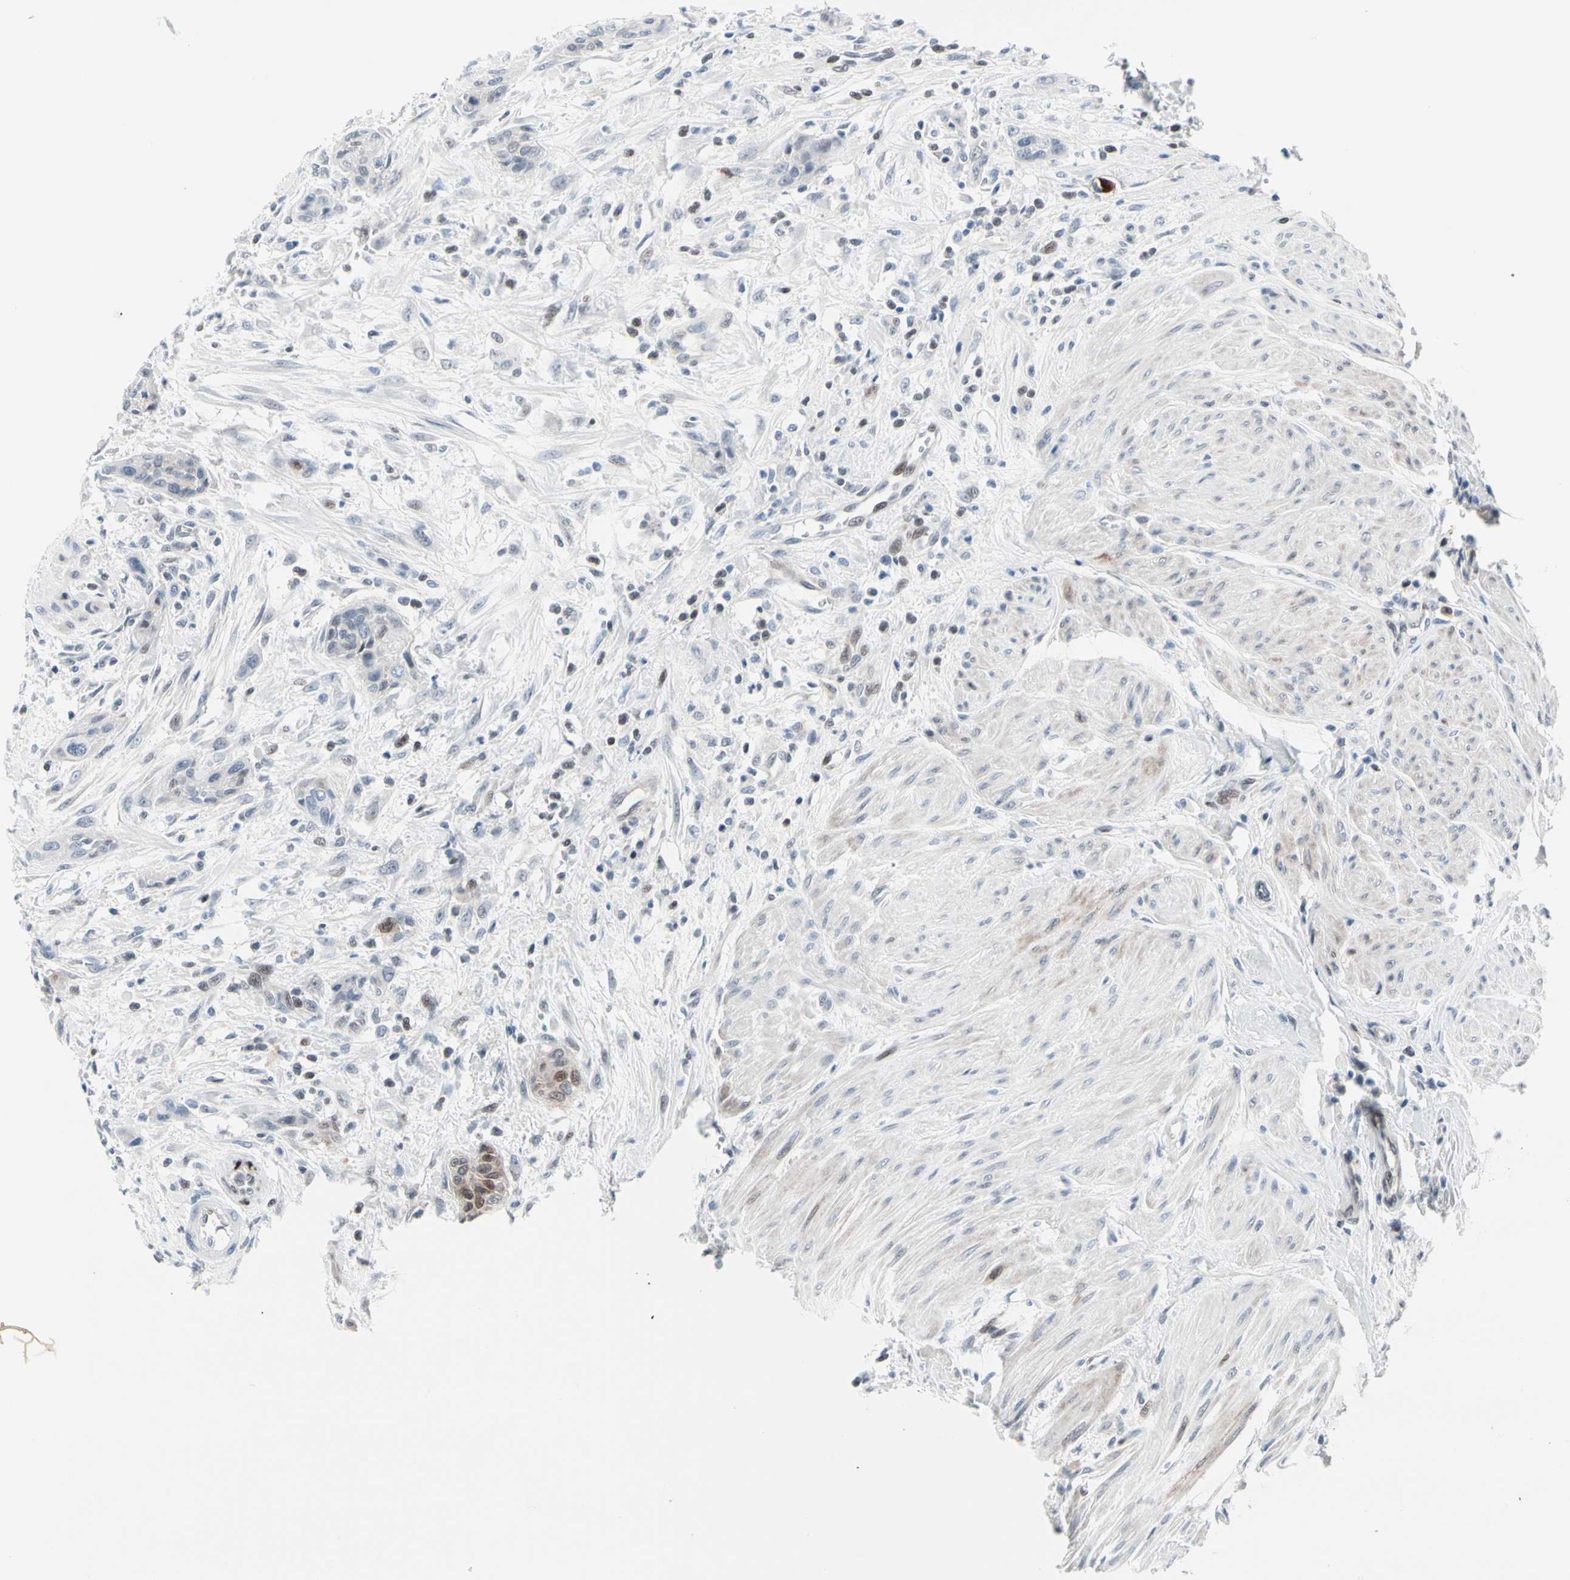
{"staining": {"intensity": "moderate", "quantity": "<25%", "location": "cytoplasmic/membranous,nuclear"}, "tissue": "urothelial cancer", "cell_type": "Tumor cells", "image_type": "cancer", "snomed": [{"axis": "morphology", "description": "Urothelial carcinoma, High grade"}, {"axis": "topography", "description": "Urinary bladder"}], "caption": "About <25% of tumor cells in high-grade urothelial carcinoma display moderate cytoplasmic/membranous and nuclear protein positivity as visualized by brown immunohistochemical staining.", "gene": "TXN", "patient": {"sex": "male", "age": 35}}